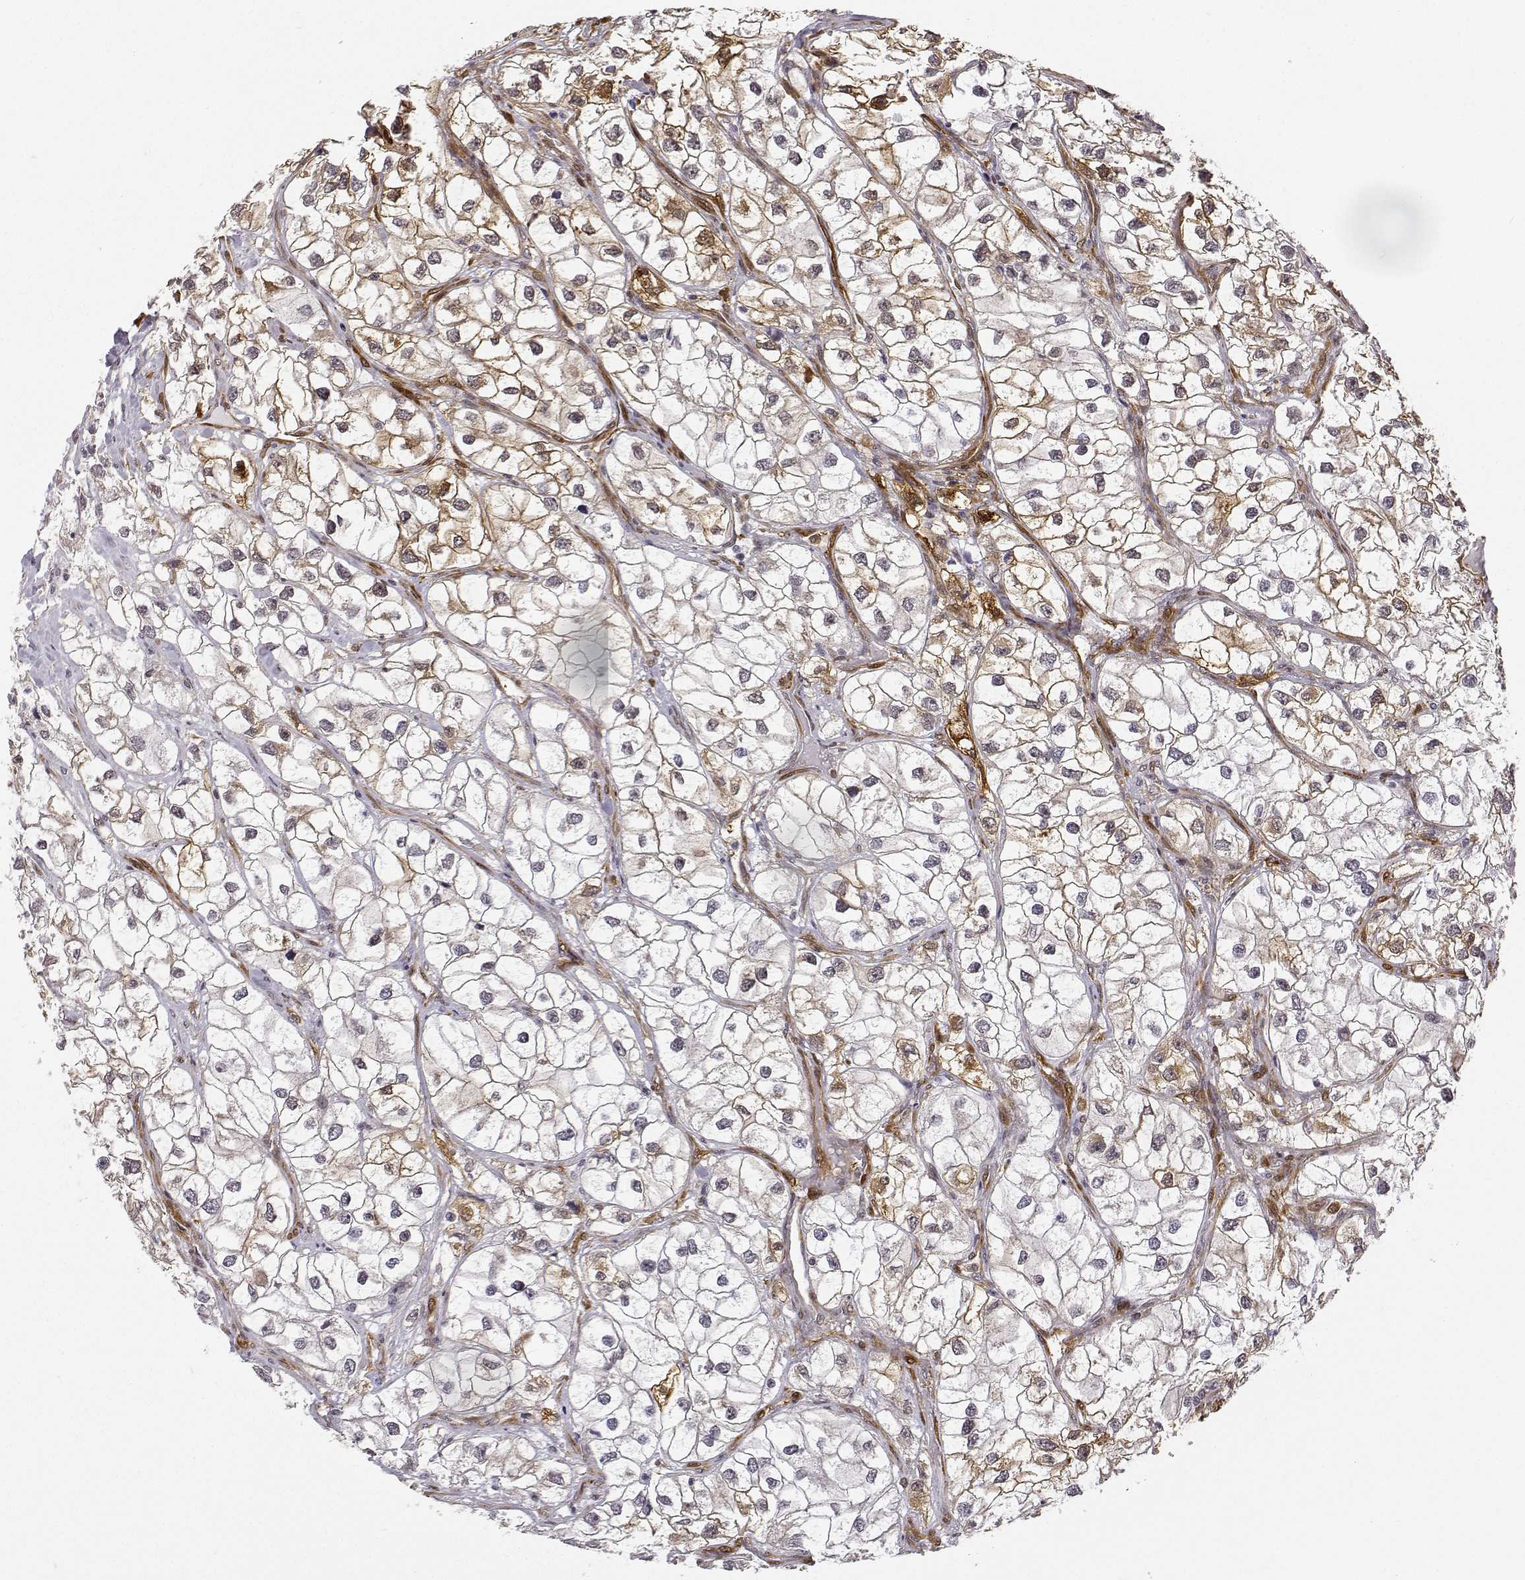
{"staining": {"intensity": "moderate", "quantity": "25%-75%", "location": "cytoplasmic/membranous,nuclear"}, "tissue": "renal cancer", "cell_type": "Tumor cells", "image_type": "cancer", "snomed": [{"axis": "morphology", "description": "Adenocarcinoma, NOS"}, {"axis": "topography", "description": "Kidney"}], "caption": "A brown stain labels moderate cytoplasmic/membranous and nuclear positivity of a protein in renal adenocarcinoma tumor cells. Nuclei are stained in blue.", "gene": "PHGDH", "patient": {"sex": "male", "age": 59}}